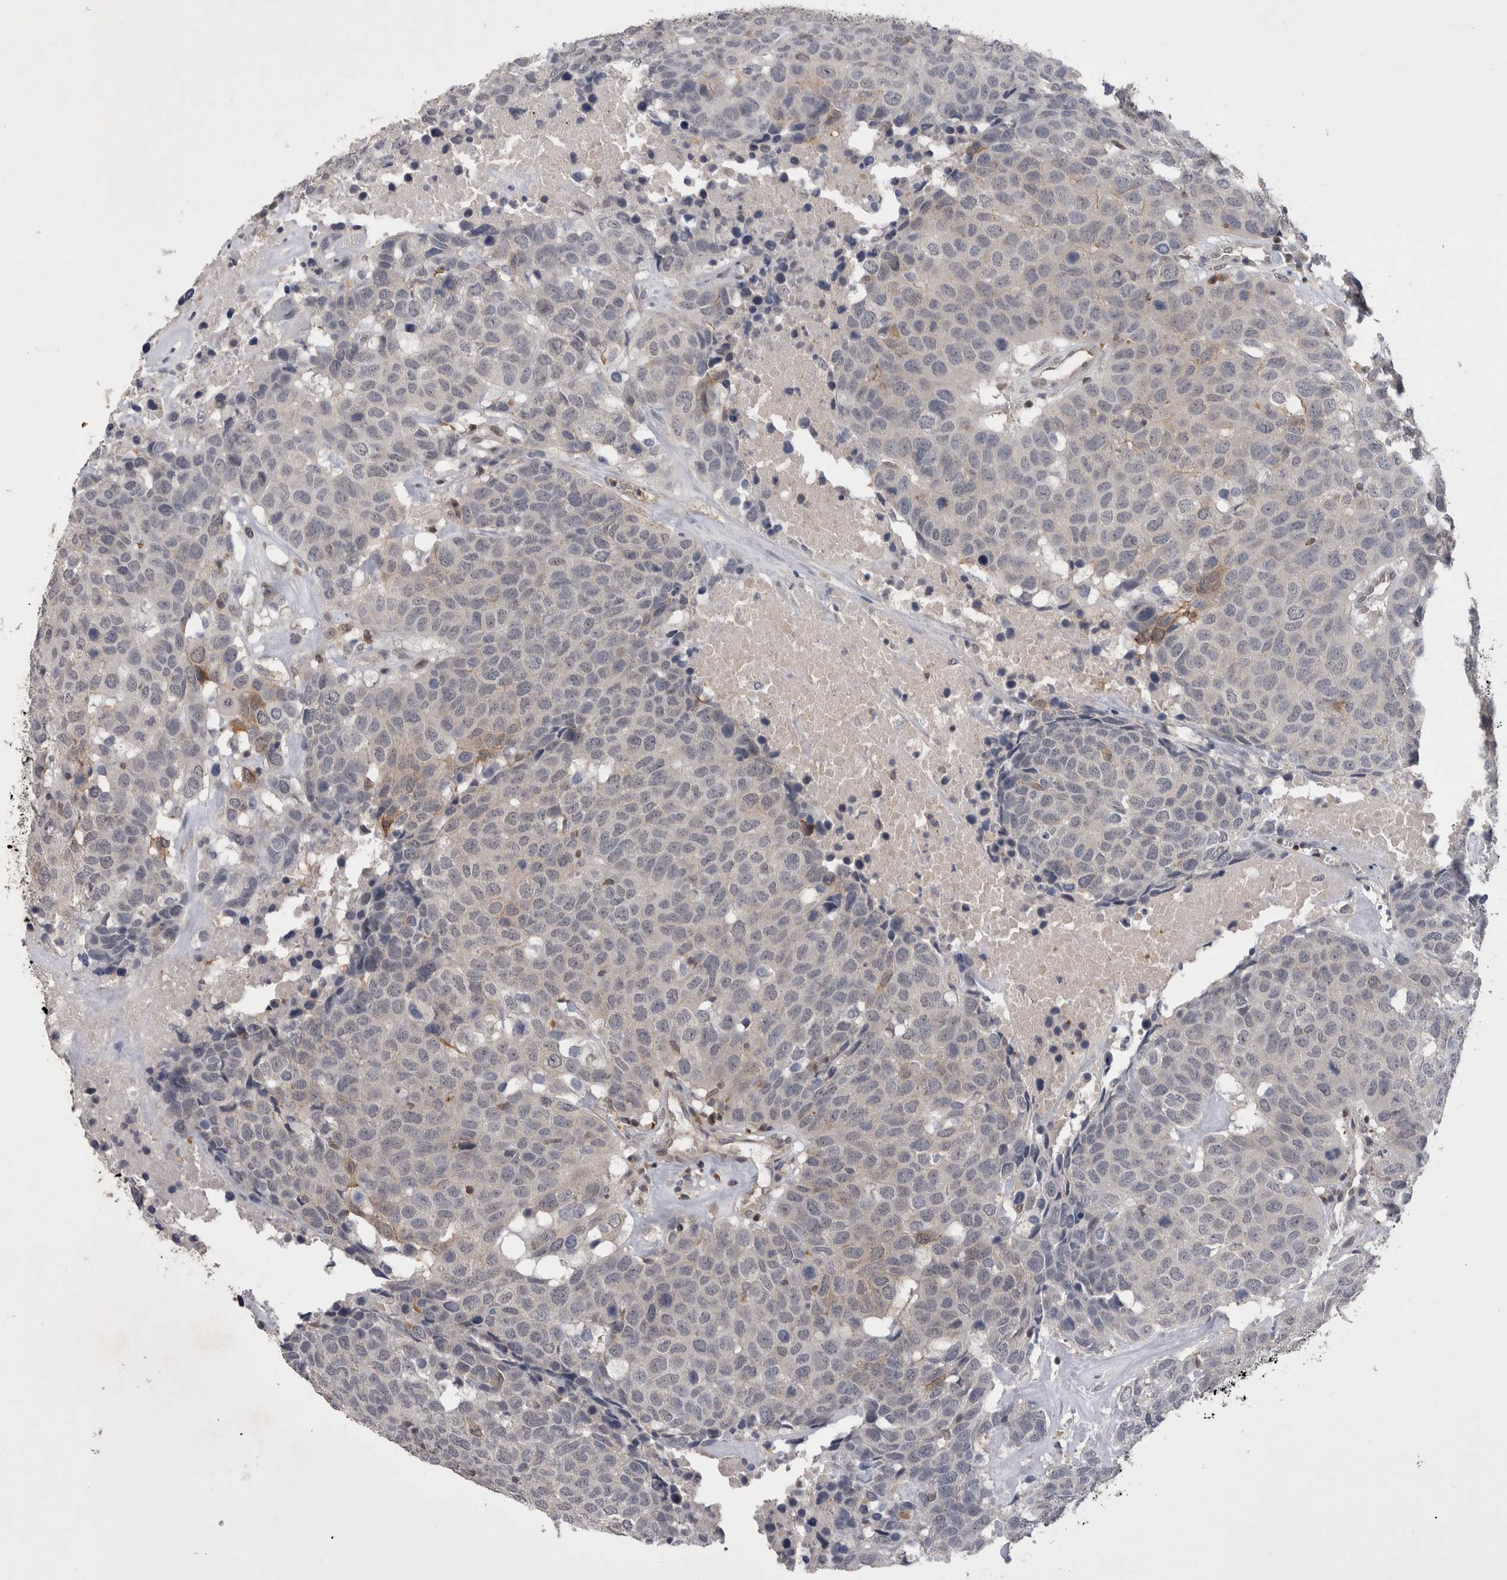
{"staining": {"intensity": "negative", "quantity": "none", "location": "none"}, "tissue": "head and neck cancer", "cell_type": "Tumor cells", "image_type": "cancer", "snomed": [{"axis": "morphology", "description": "Squamous cell carcinoma, NOS"}, {"axis": "topography", "description": "Head-Neck"}], "caption": "Immunohistochemistry of squamous cell carcinoma (head and neck) exhibits no positivity in tumor cells.", "gene": "NFATC2", "patient": {"sex": "male", "age": 66}}